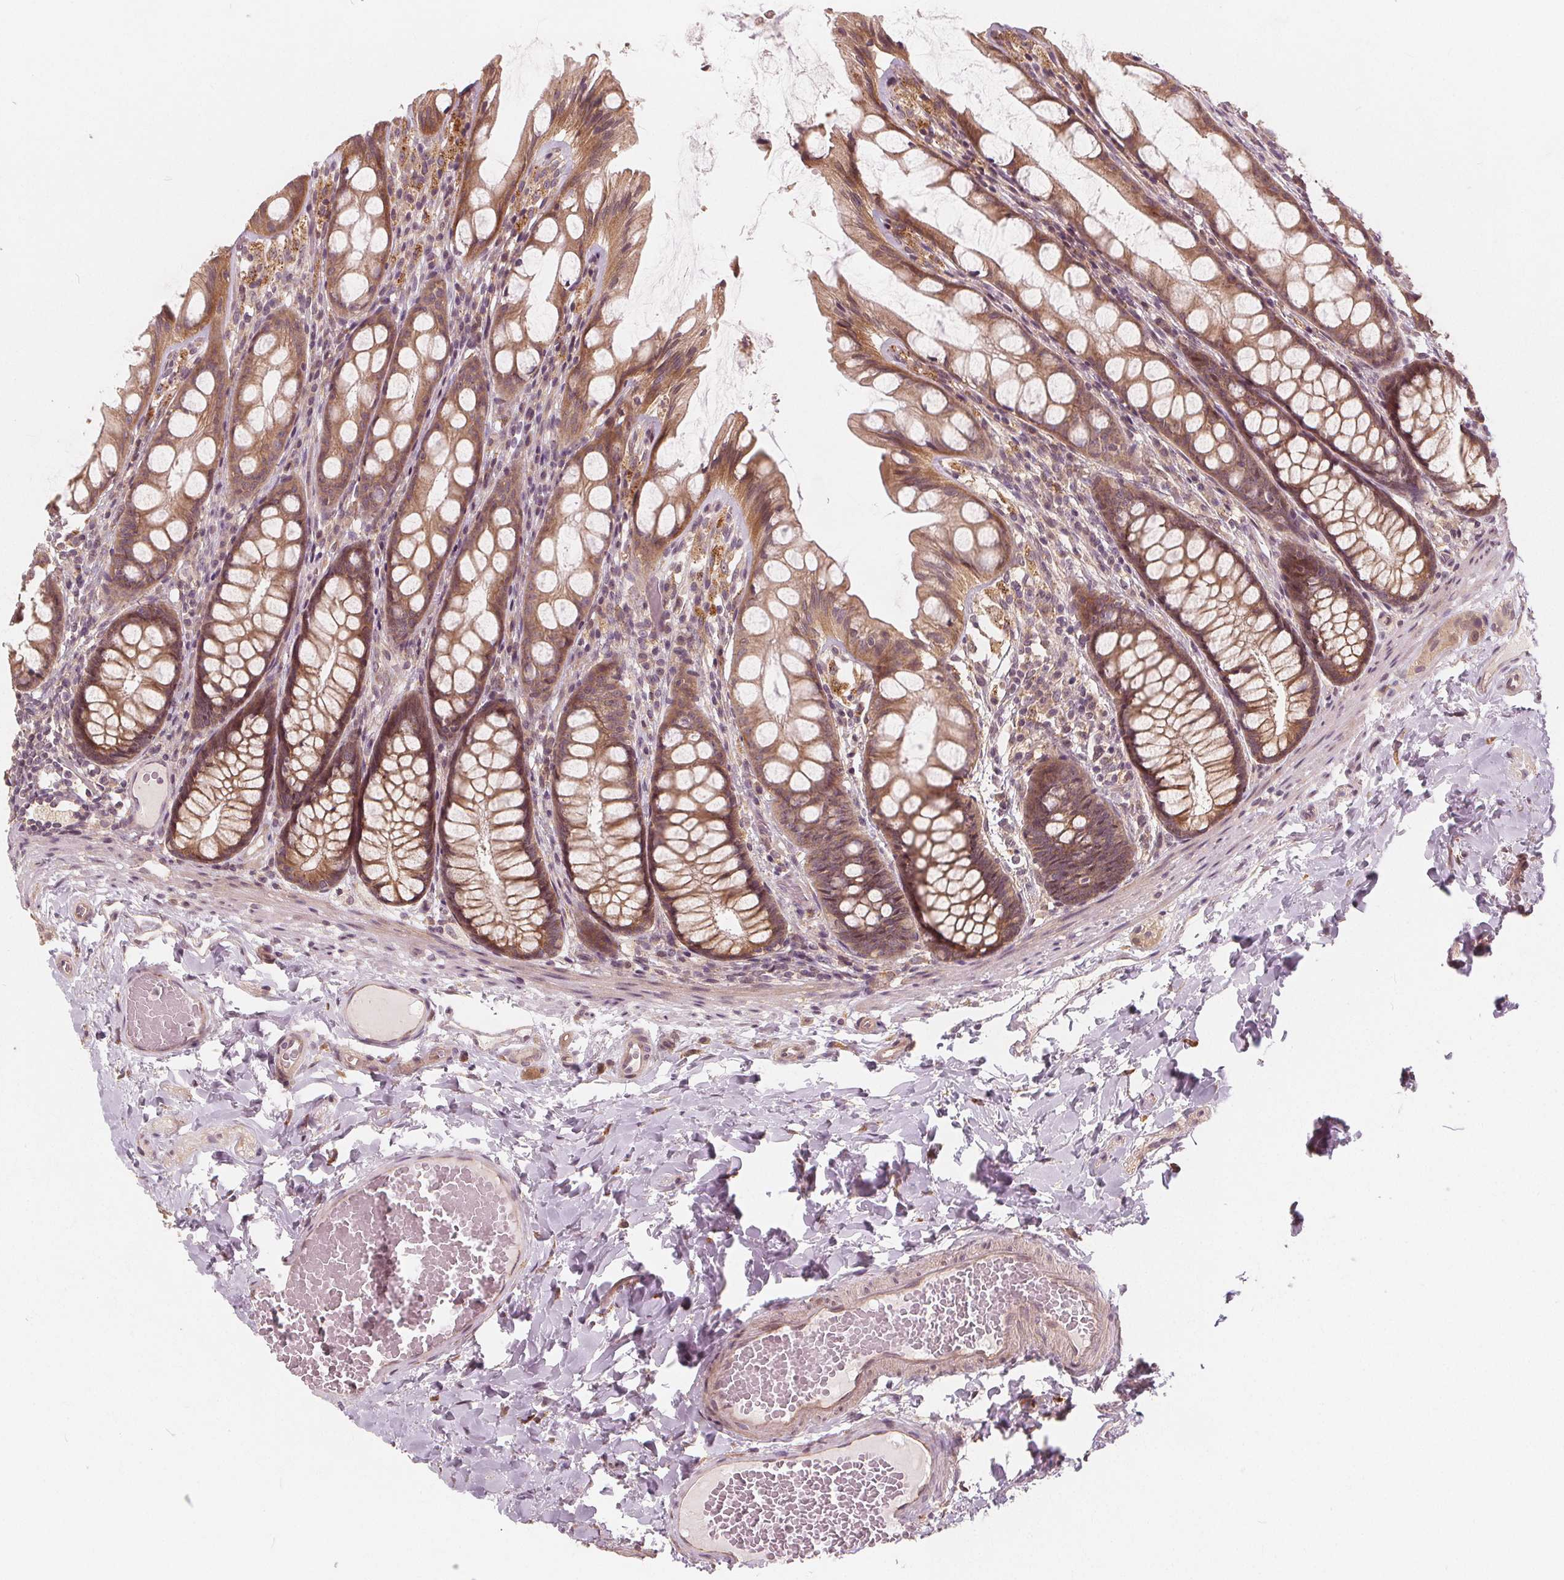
{"staining": {"intensity": "weak", "quantity": "<25%", "location": "cytoplasmic/membranous"}, "tissue": "colon", "cell_type": "Endothelial cells", "image_type": "normal", "snomed": [{"axis": "morphology", "description": "Normal tissue, NOS"}, {"axis": "topography", "description": "Colon"}], "caption": "This is a histopathology image of immunohistochemistry (IHC) staining of normal colon, which shows no expression in endothelial cells. (DAB immunohistochemistry (IHC) visualized using brightfield microscopy, high magnification).", "gene": "SNX12", "patient": {"sex": "male", "age": 47}}